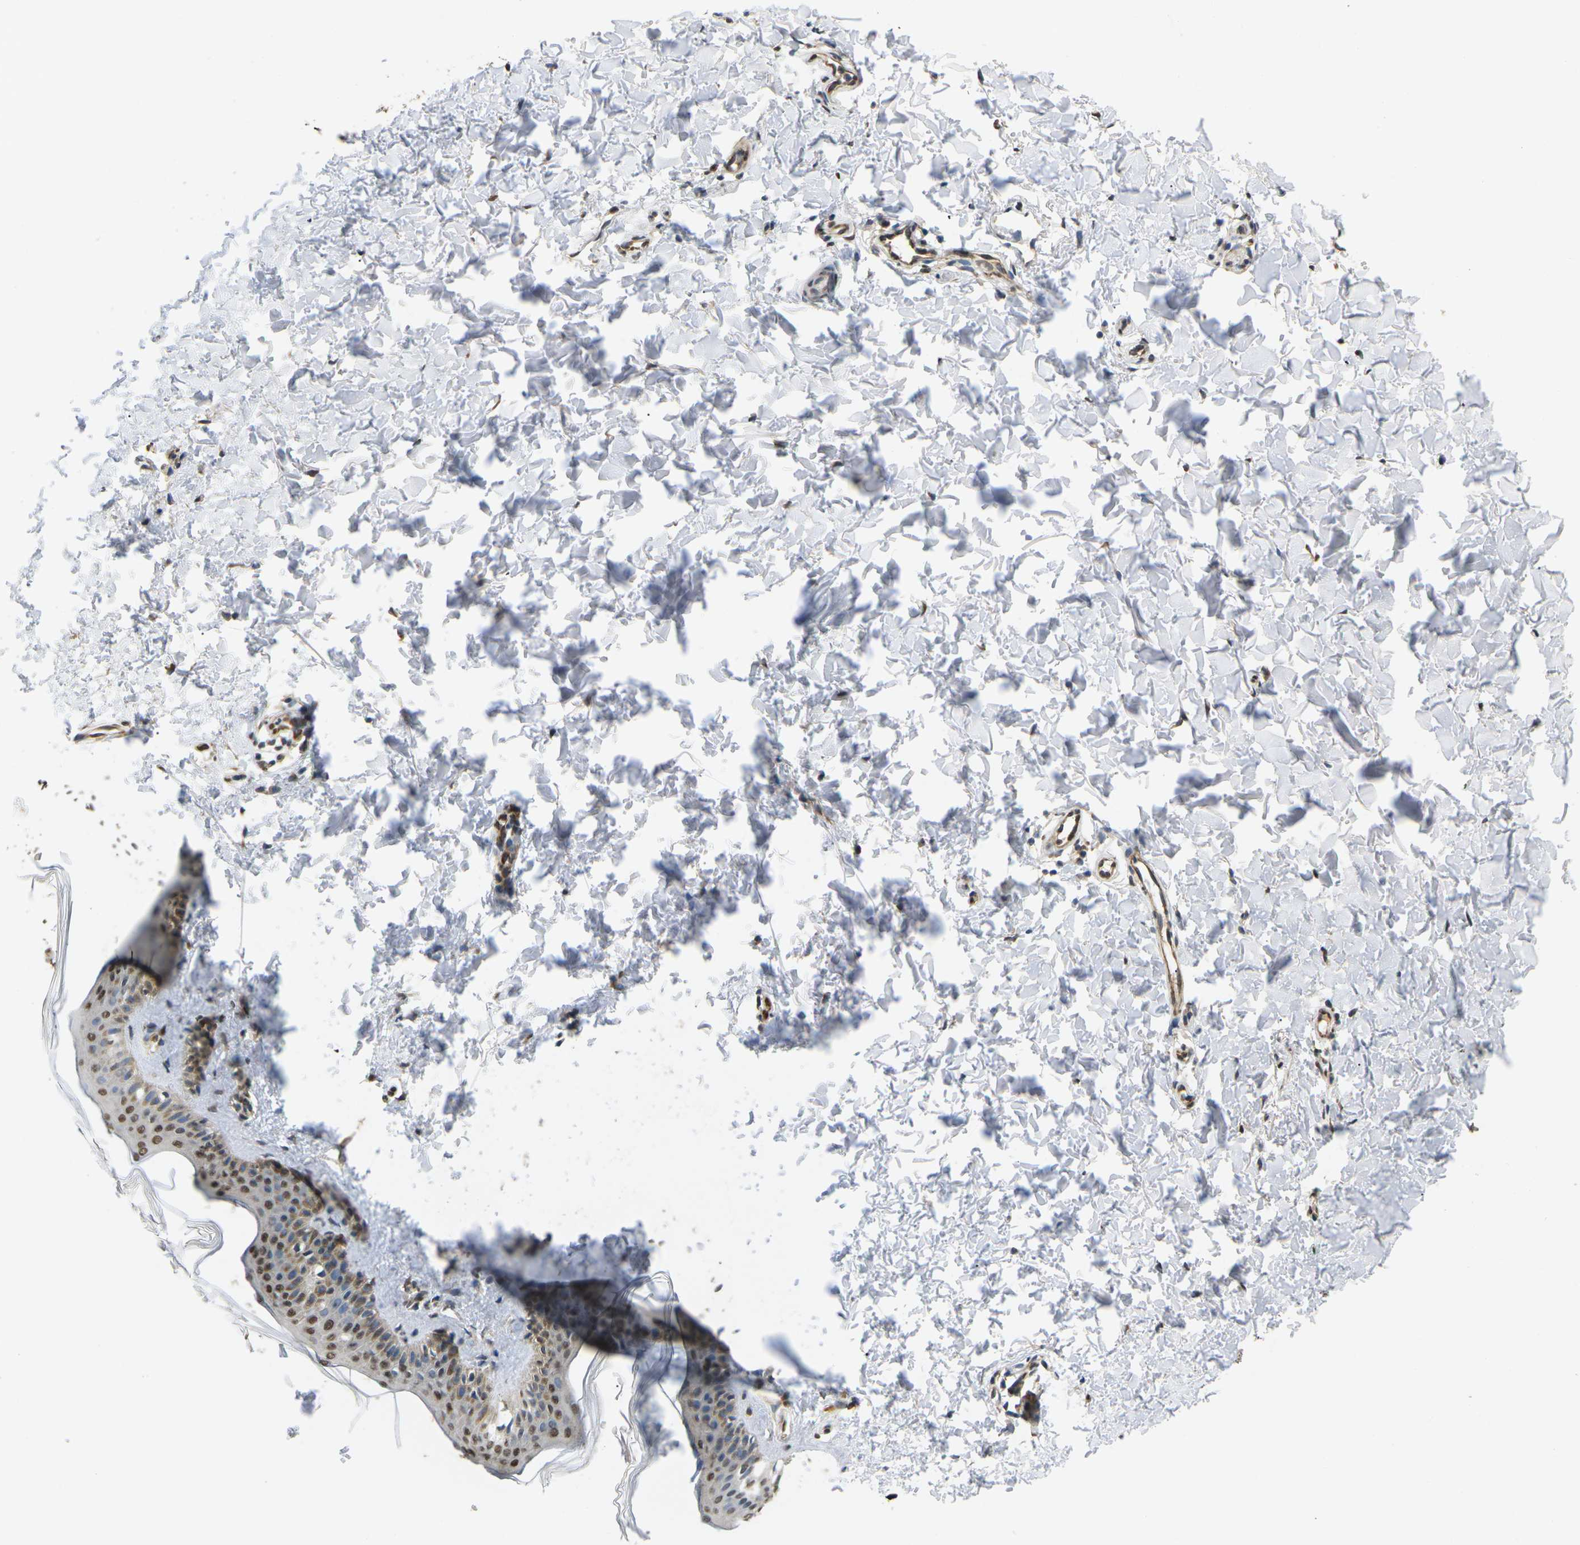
{"staining": {"intensity": "moderate", "quantity": "<25%", "location": "nuclear"}, "tissue": "skin", "cell_type": "Fibroblasts", "image_type": "normal", "snomed": [{"axis": "morphology", "description": "Normal tissue, NOS"}, {"axis": "topography", "description": "Skin"}], "caption": "Protein positivity by IHC shows moderate nuclear expression in about <25% of fibroblasts in unremarkable skin.", "gene": "ERBB4", "patient": {"sex": "female", "age": 41}}